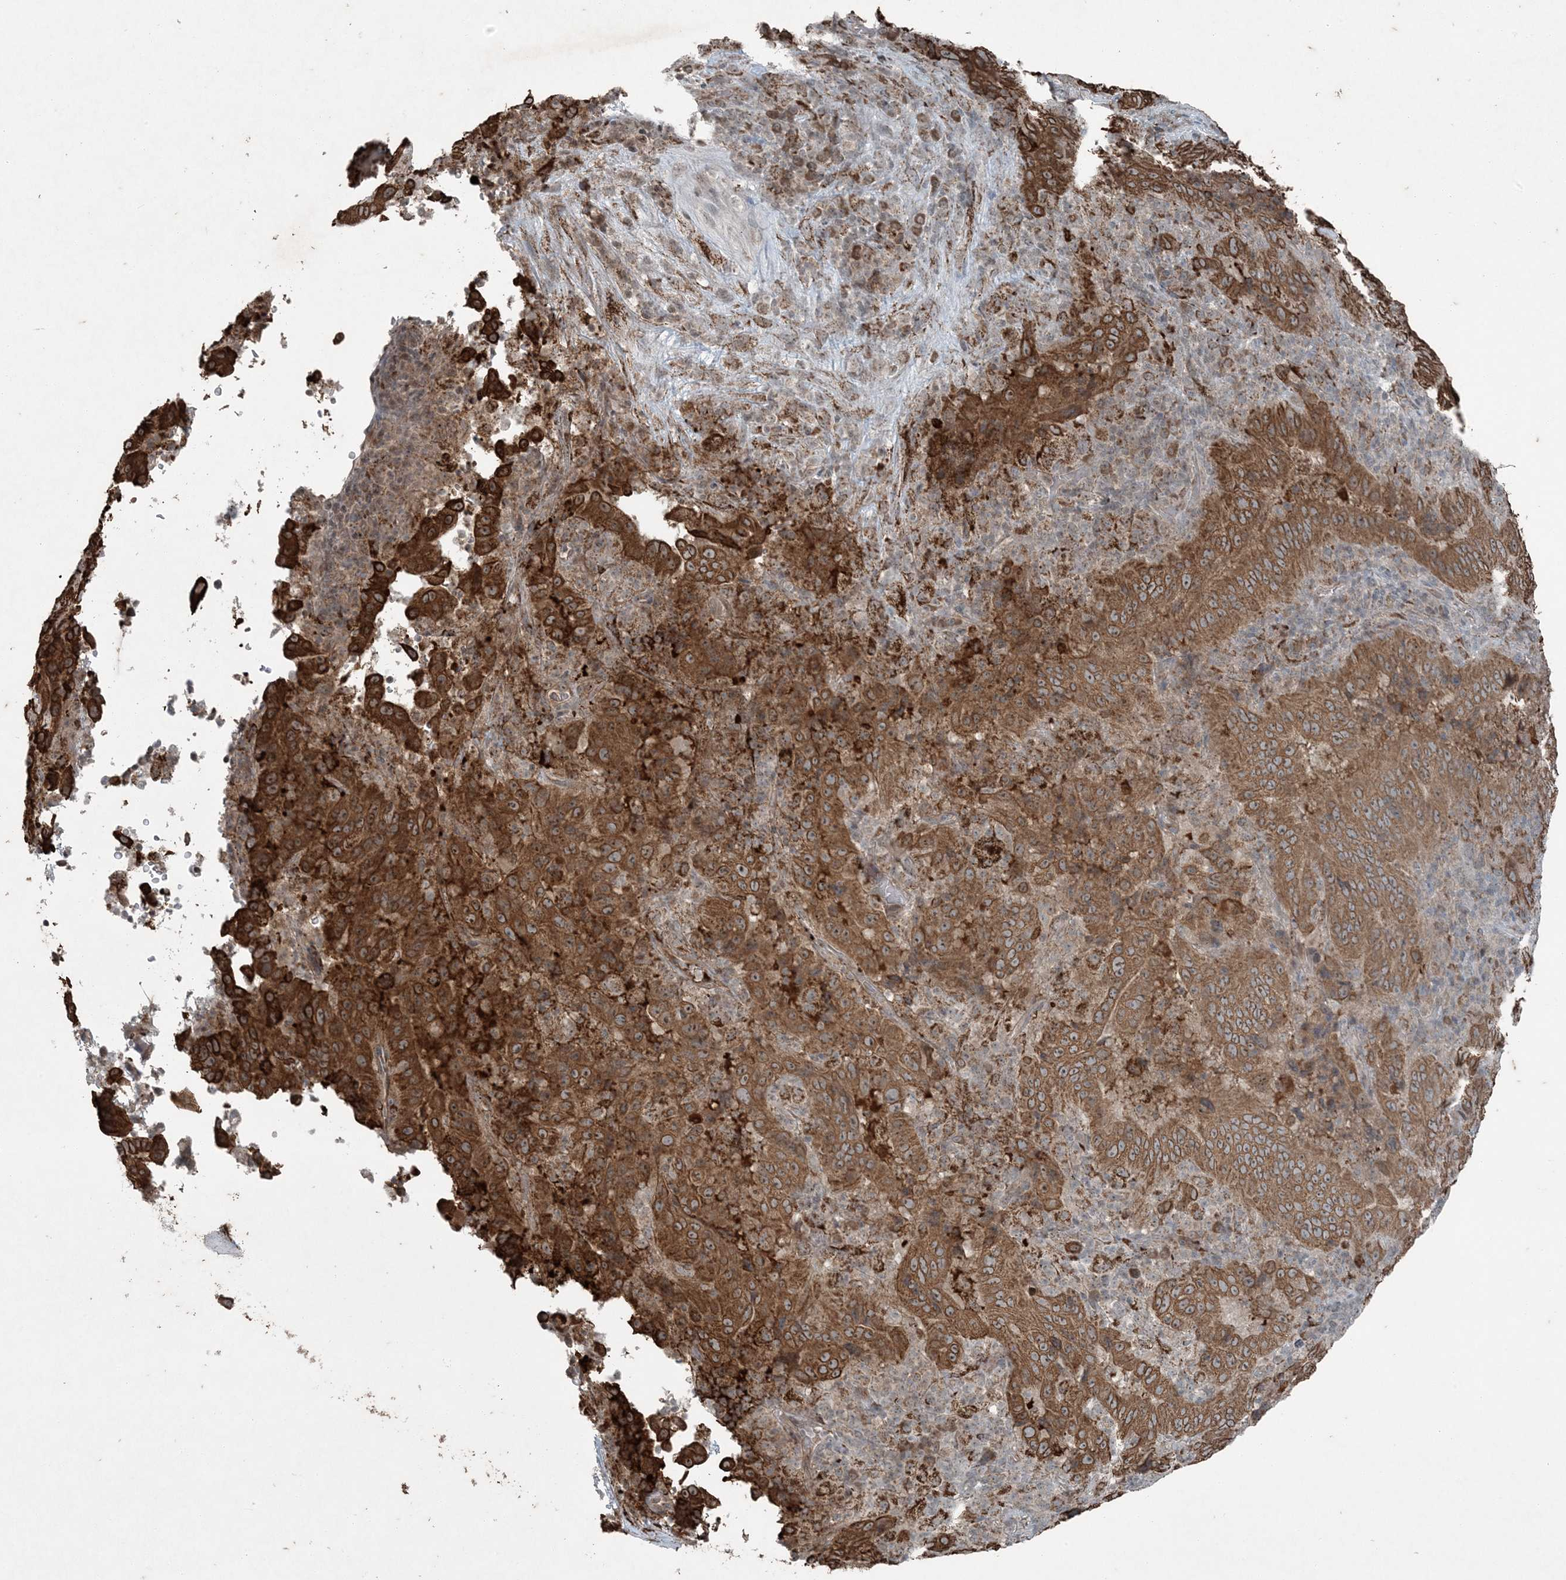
{"staining": {"intensity": "moderate", "quantity": ">75%", "location": "cytoplasmic/membranous"}, "tissue": "pancreatic cancer", "cell_type": "Tumor cells", "image_type": "cancer", "snomed": [{"axis": "morphology", "description": "Adenocarcinoma, NOS"}, {"axis": "topography", "description": "Pancreas"}], "caption": "IHC staining of pancreatic cancer (adenocarcinoma), which displays medium levels of moderate cytoplasmic/membranous staining in about >75% of tumor cells indicating moderate cytoplasmic/membranous protein positivity. The staining was performed using DAB (brown) for protein detection and nuclei were counterstained in hematoxylin (blue).", "gene": "PC", "patient": {"sex": "male", "age": 63}}